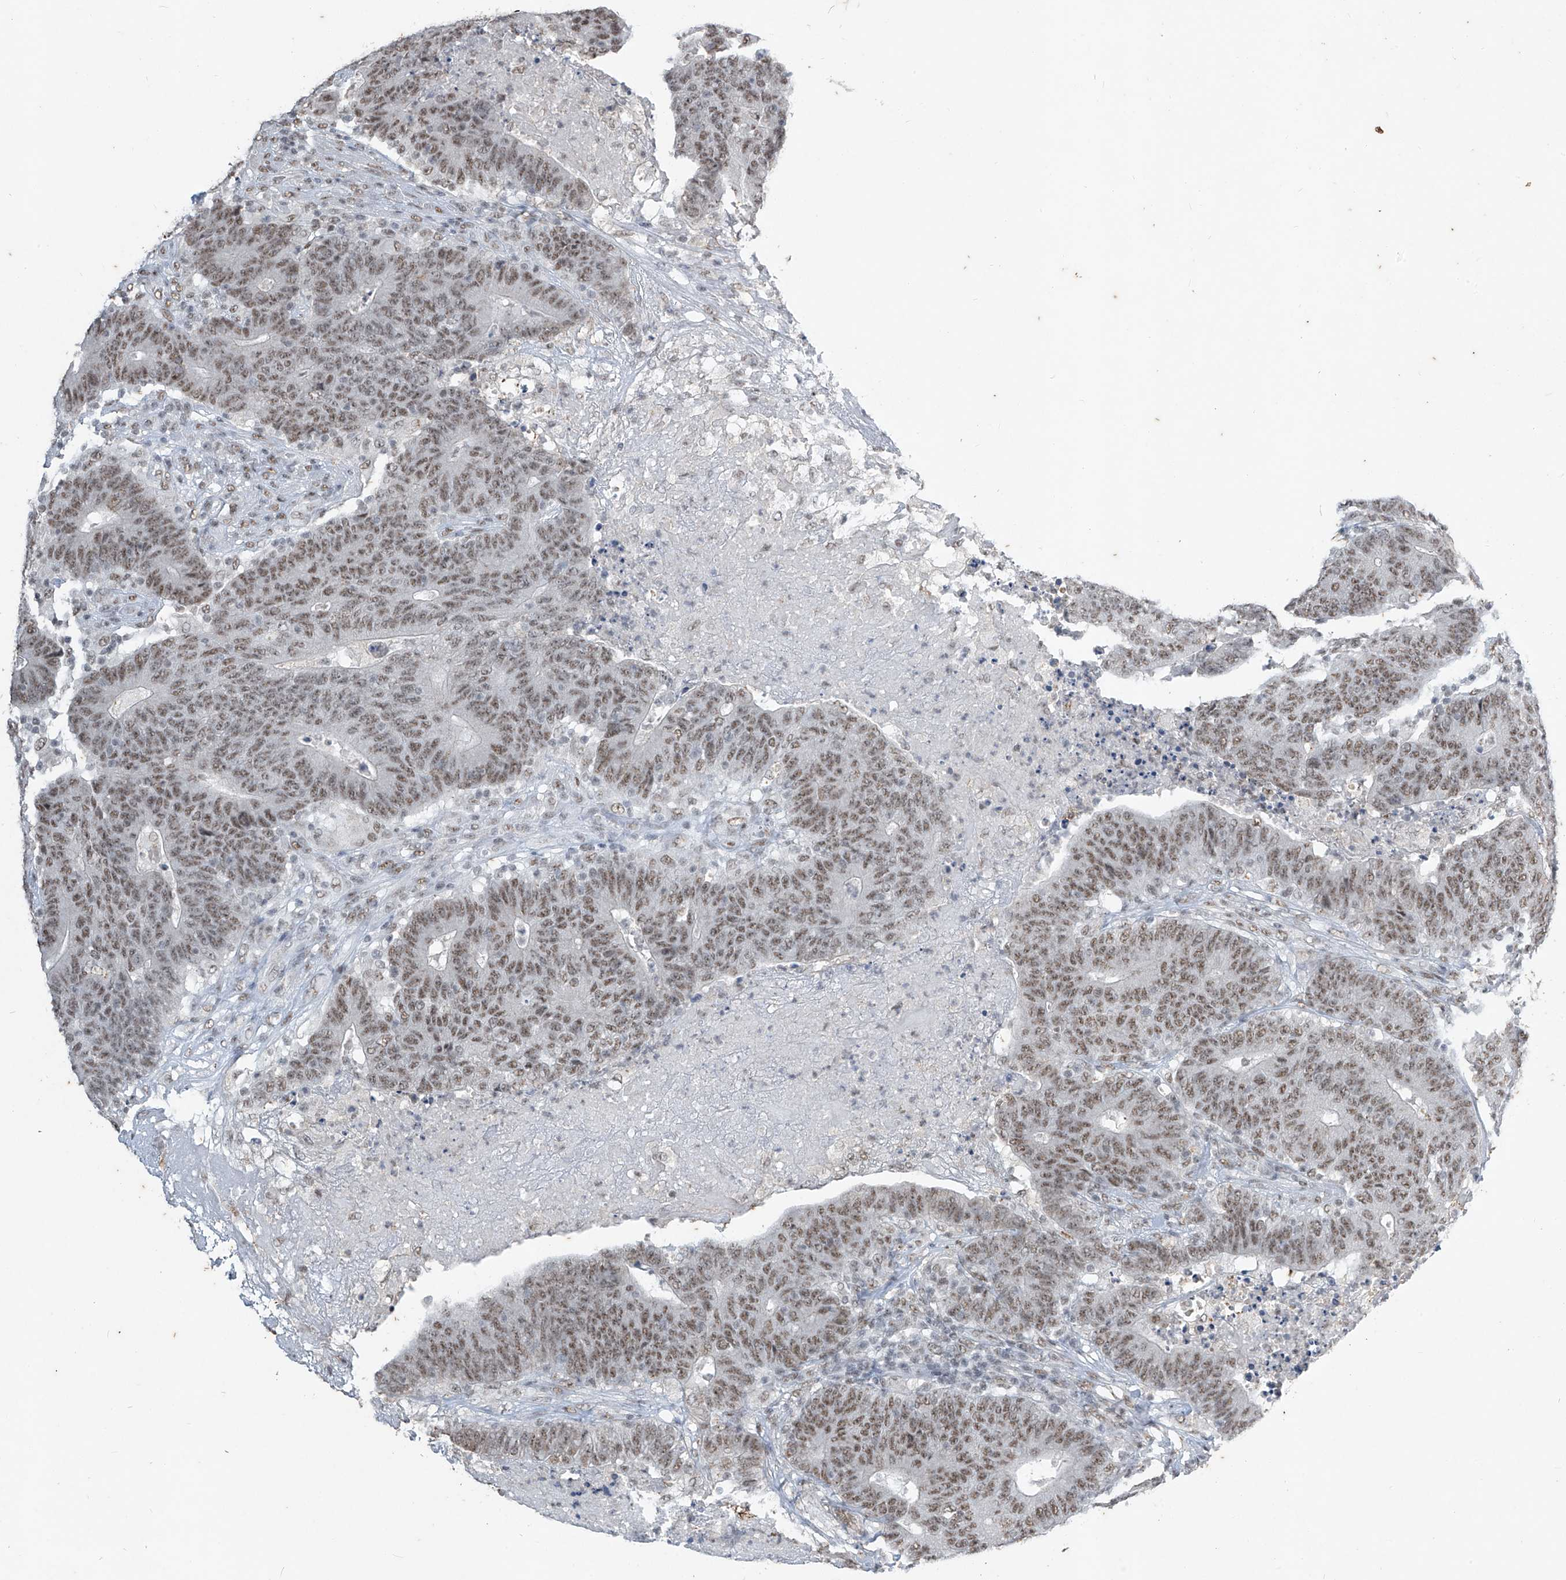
{"staining": {"intensity": "moderate", "quantity": ">75%", "location": "nuclear"}, "tissue": "colorectal cancer", "cell_type": "Tumor cells", "image_type": "cancer", "snomed": [{"axis": "morphology", "description": "Normal tissue, NOS"}, {"axis": "morphology", "description": "Adenocarcinoma, NOS"}, {"axis": "topography", "description": "Colon"}], "caption": "Human colorectal cancer stained for a protein (brown) exhibits moderate nuclear positive expression in approximately >75% of tumor cells.", "gene": "TFEC", "patient": {"sex": "female", "age": 75}}